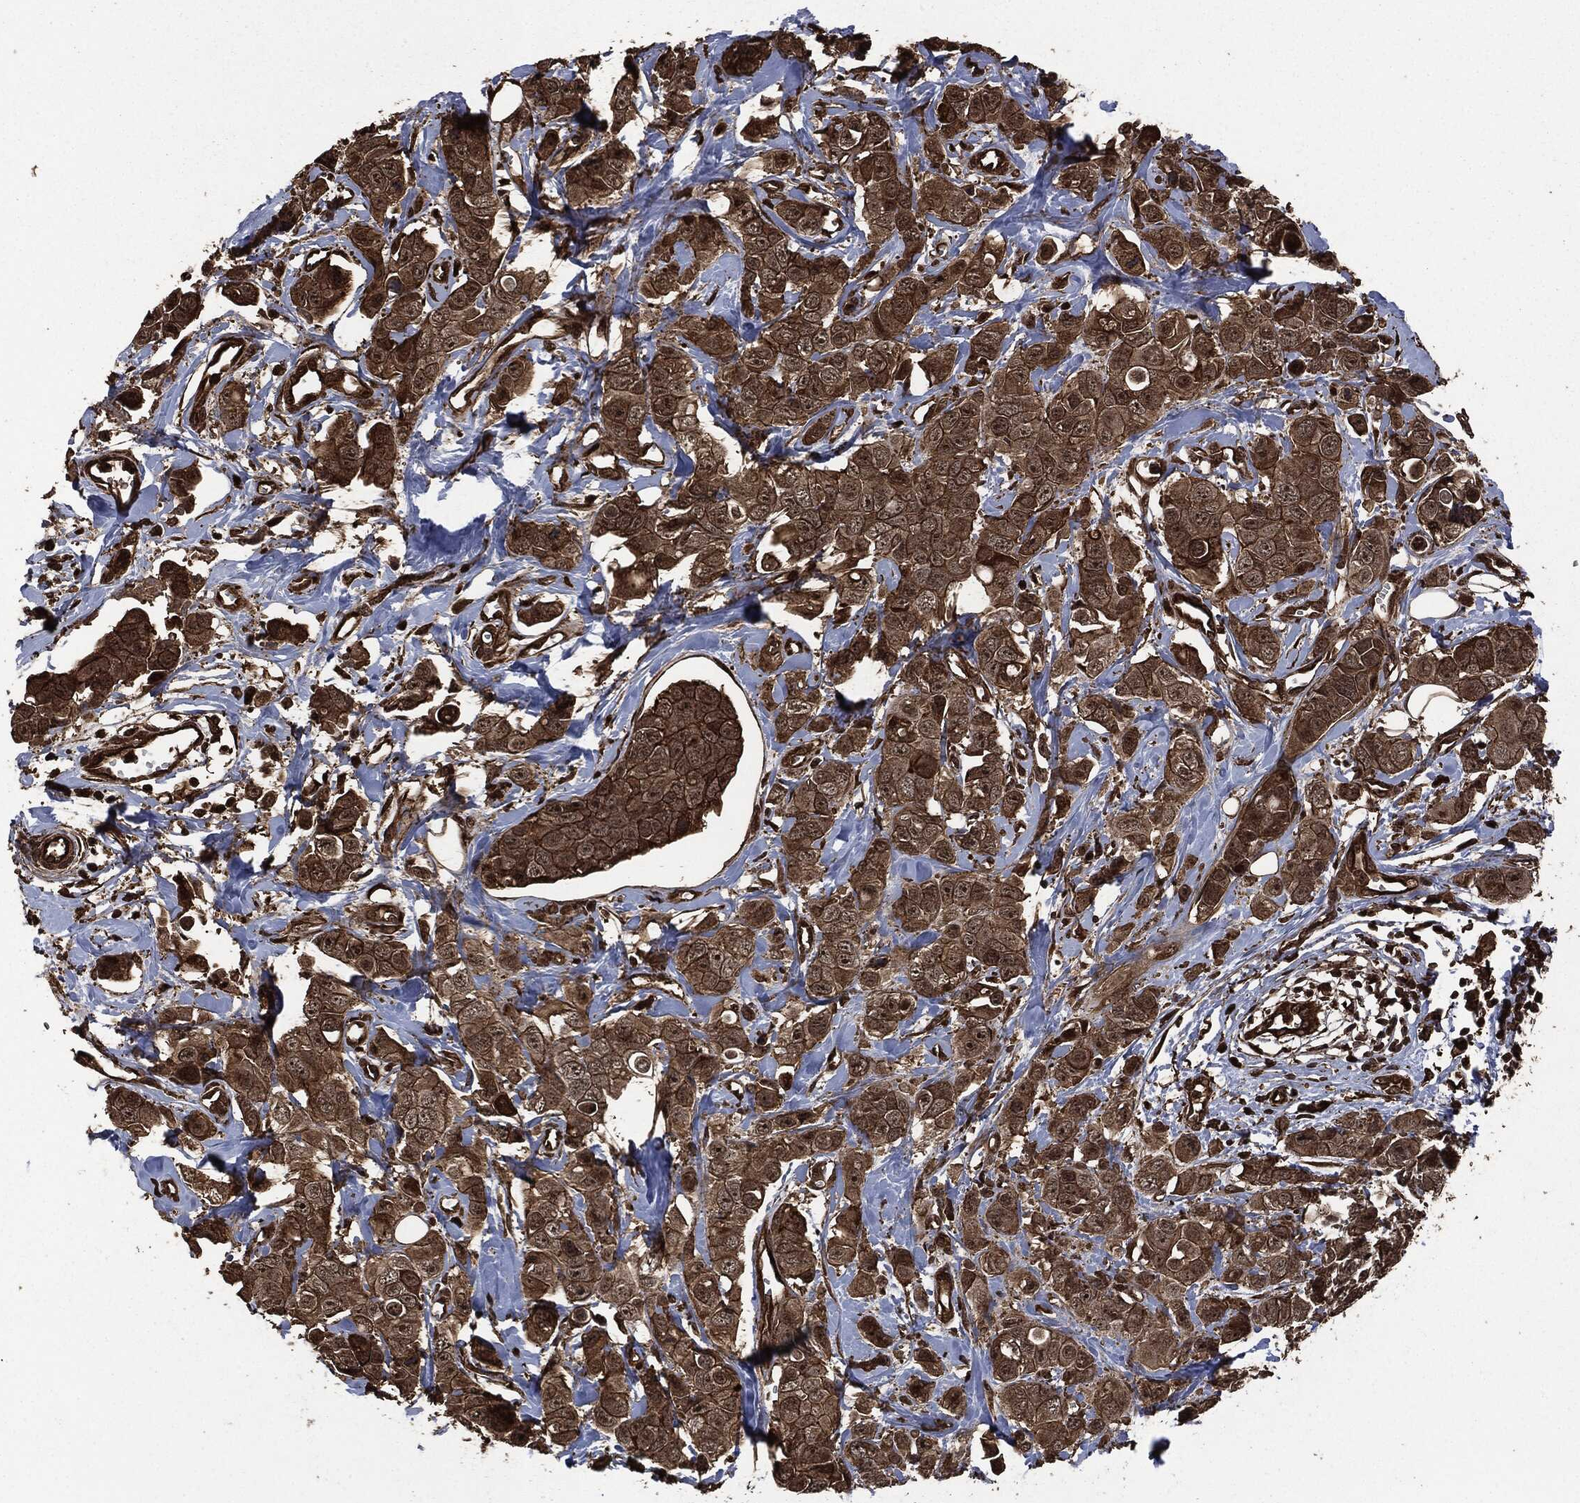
{"staining": {"intensity": "strong", "quantity": ">75%", "location": "cytoplasmic/membranous"}, "tissue": "breast cancer", "cell_type": "Tumor cells", "image_type": "cancer", "snomed": [{"axis": "morphology", "description": "Duct carcinoma"}, {"axis": "topography", "description": "Breast"}], "caption": "A high-resolution micrograph shows immunohistochemistry (IHC) staining of breast infiltrating ductal carcinoma, which reveals strong cytoplasmic/membranous staining in approximately >75% of tumor cells.", "gene": "HRAS", "patient": {"sex": "female", "age": 35}}